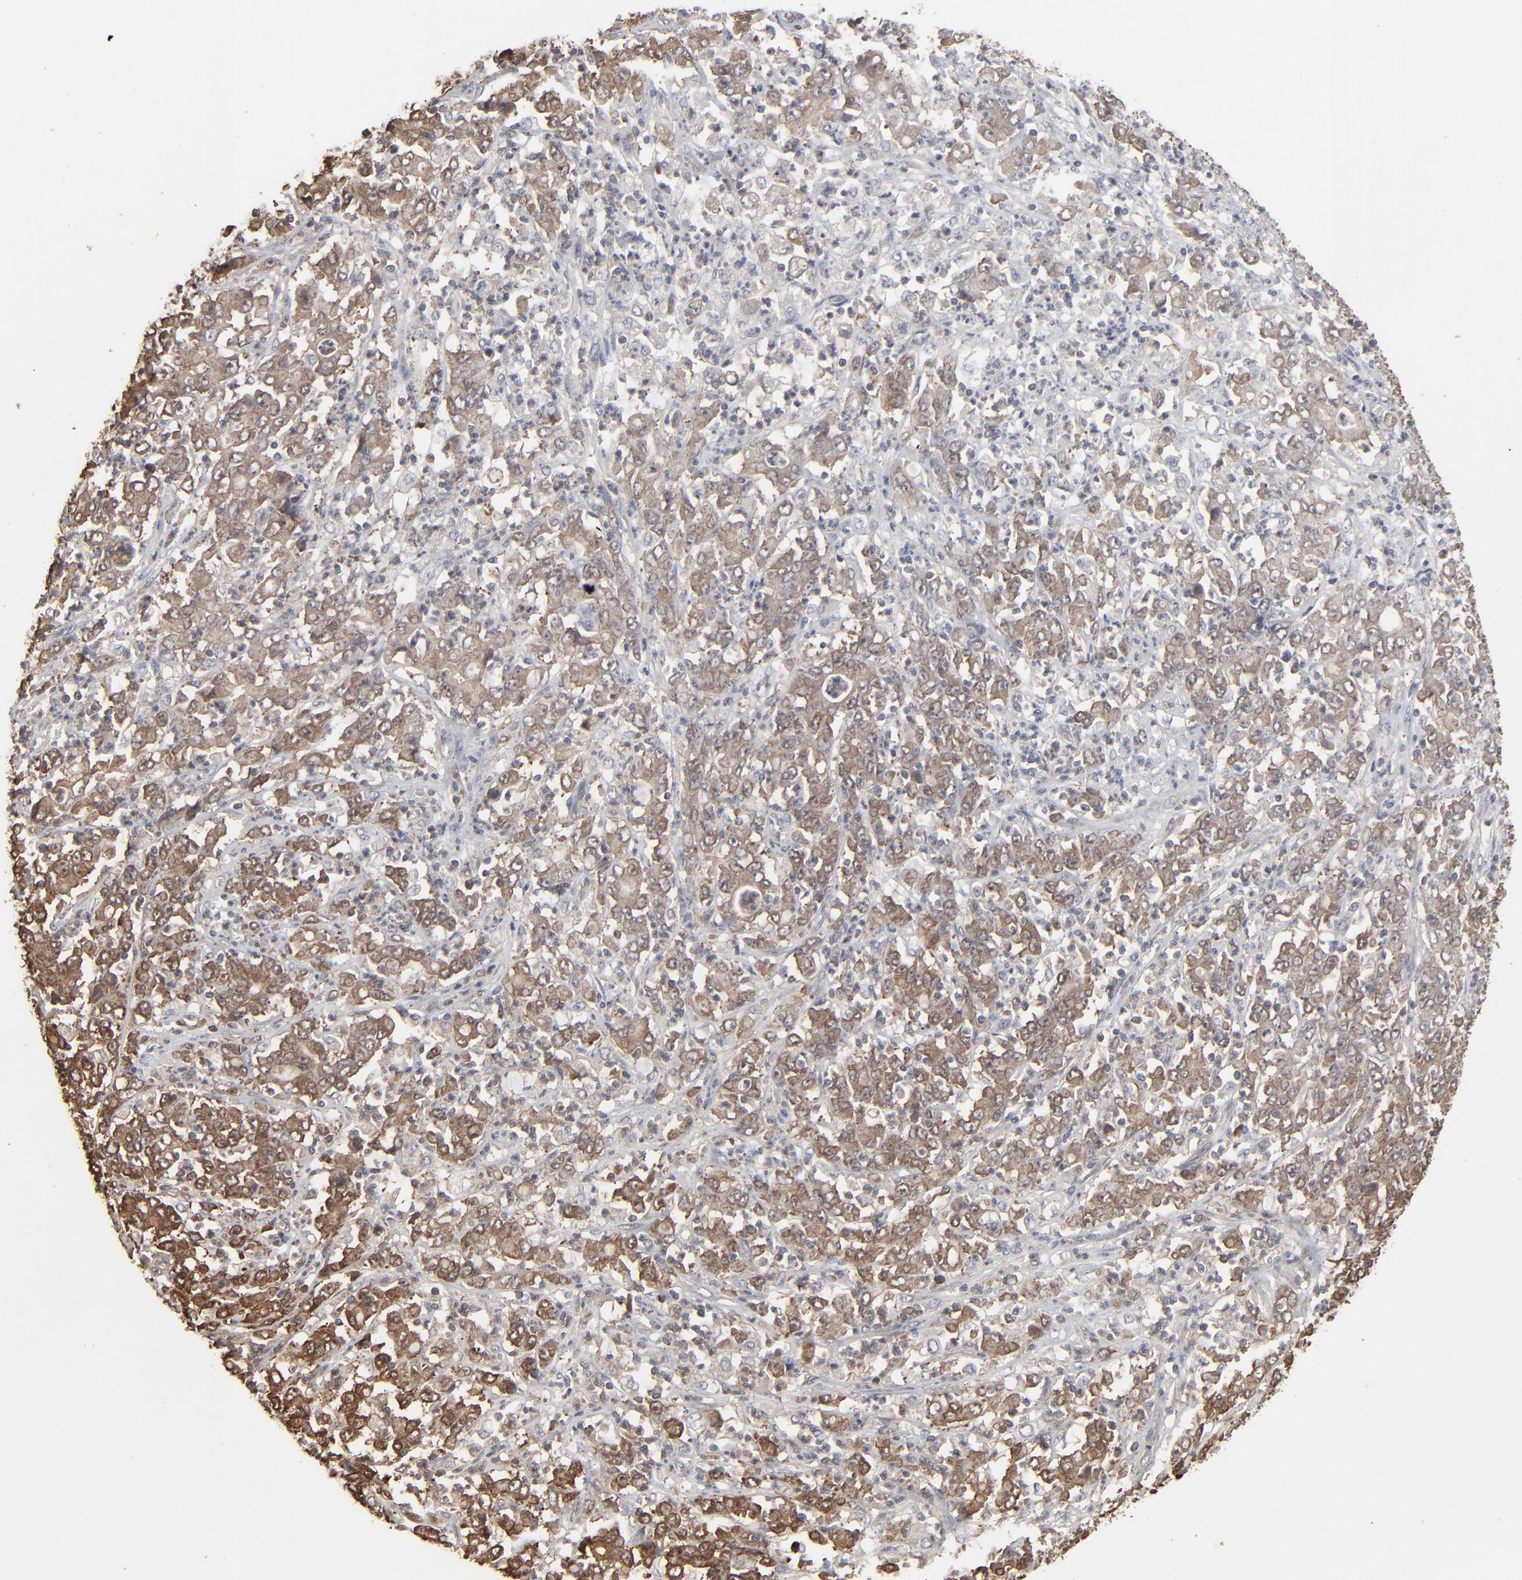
{"staining": {"intensity": "moderate", "quantity": ">75%", "location": "cytoplasmic/membranous"}, "tissue": "stomach cancer", "cell_type": "Tumor cells", "image_type": "cancer", "snomed": [{"axis": "morphology", "description": "Adenocarcinoma, NOS"}, {"axis": "topography", "description": "Stomach, lower"}], "caption": "Stomach cancer stained for a protein displays moderate cytoplasmic/membranous positivity in tumor cells.", "gene": "NME1-NME2", "patient": {"sex": "female", "age": 71}}